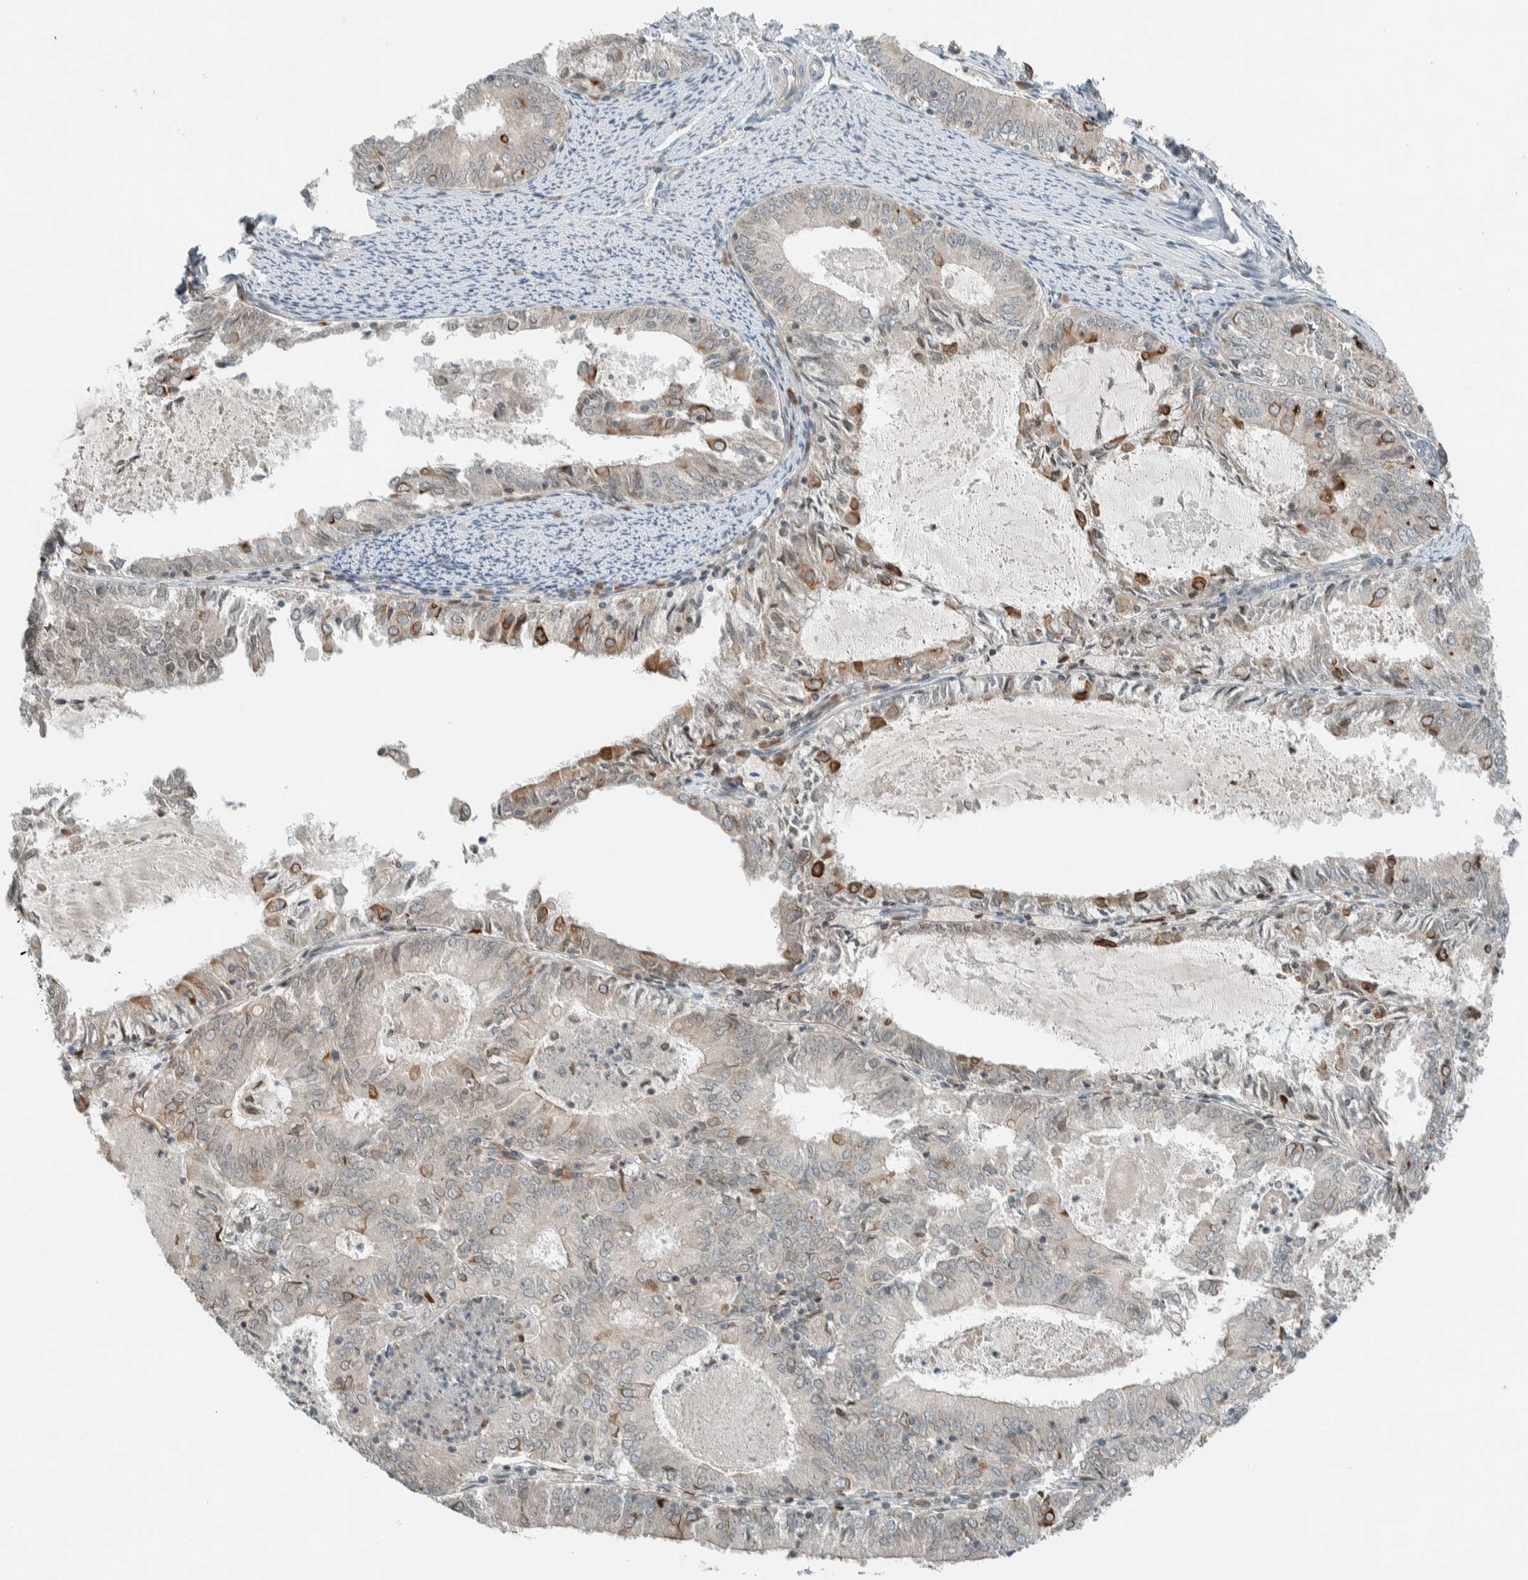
{"staining": {"intensity": "moderate", "quantity": "<25%", "location": "cytoplasmic/membranous"}, "tissue": "endometrial cancer", "cell_type": "Tumor cells", "image_type": "cancer", "snomed": [{"axis": "morphology", "description": "Adenocarcinoma, NOS"}, {"axis": "topography", "description": "Endometrium"}], "caption": "Adenocarcinoma (endometrial) stained with a brown dye demonstrates moderate cytoplasmic/membranous positive staining in approximately <25% of tumor cells.", "gene": "SEL1L", "patient": {"sex": "female", "age": 57}}